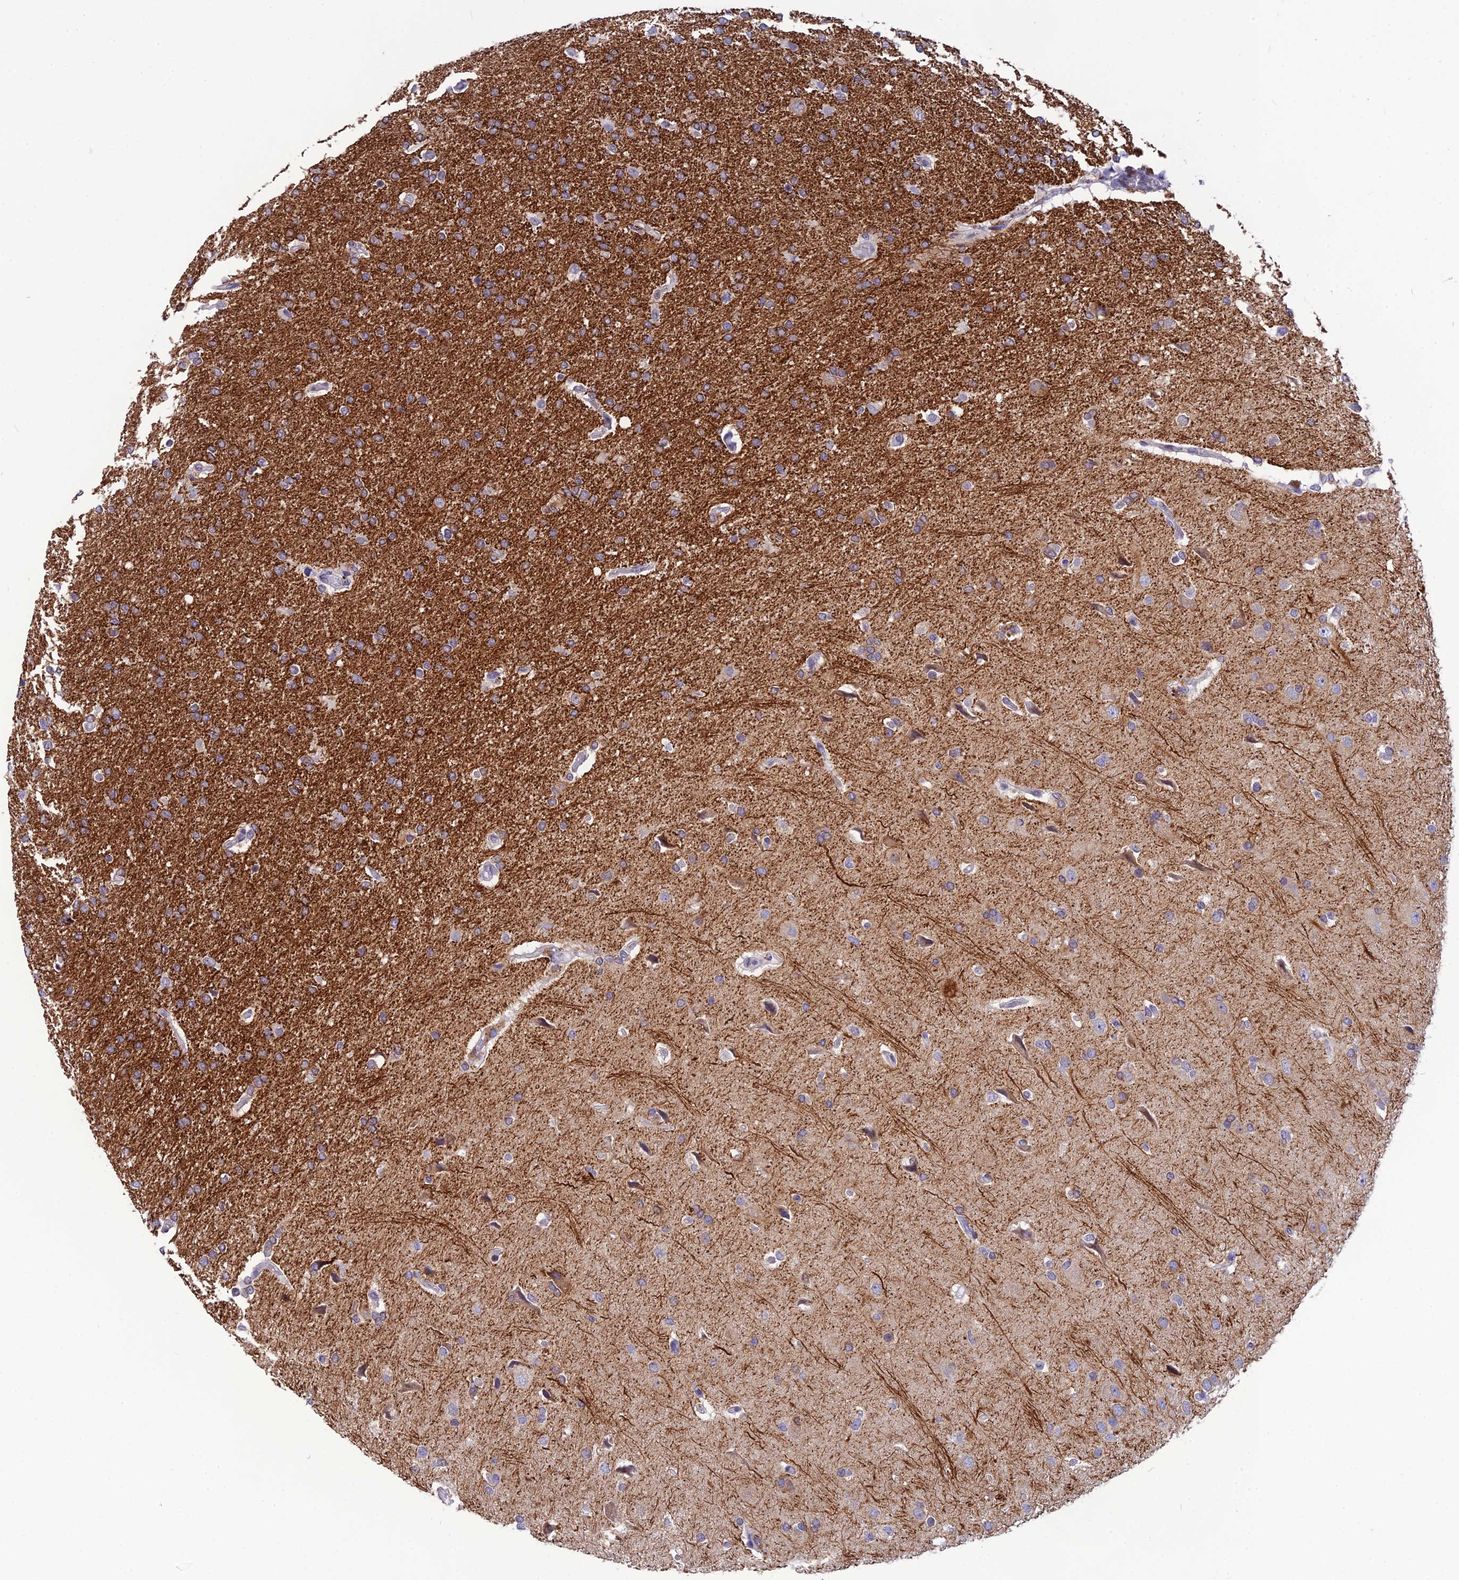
{"staining": {"intensity": "negative", "quantity": "none", "location": "none"}, "tissue": "glioma", "cell_type": "Tumor cells", "image_type": "cancer", "snomed": [{"axis": "morphology", "description": "Glioma, malignant, High grade"}, {"axis": "topography", "description": "Brain"}], "caption": "The photomicrograph exhibits no staining of tumor cells in high-grade glioma (malignant). (DAB immunohistochemistry, high magnification).", "gene": "TMEM134", "patient": {"sex": "male", "age": 72}}